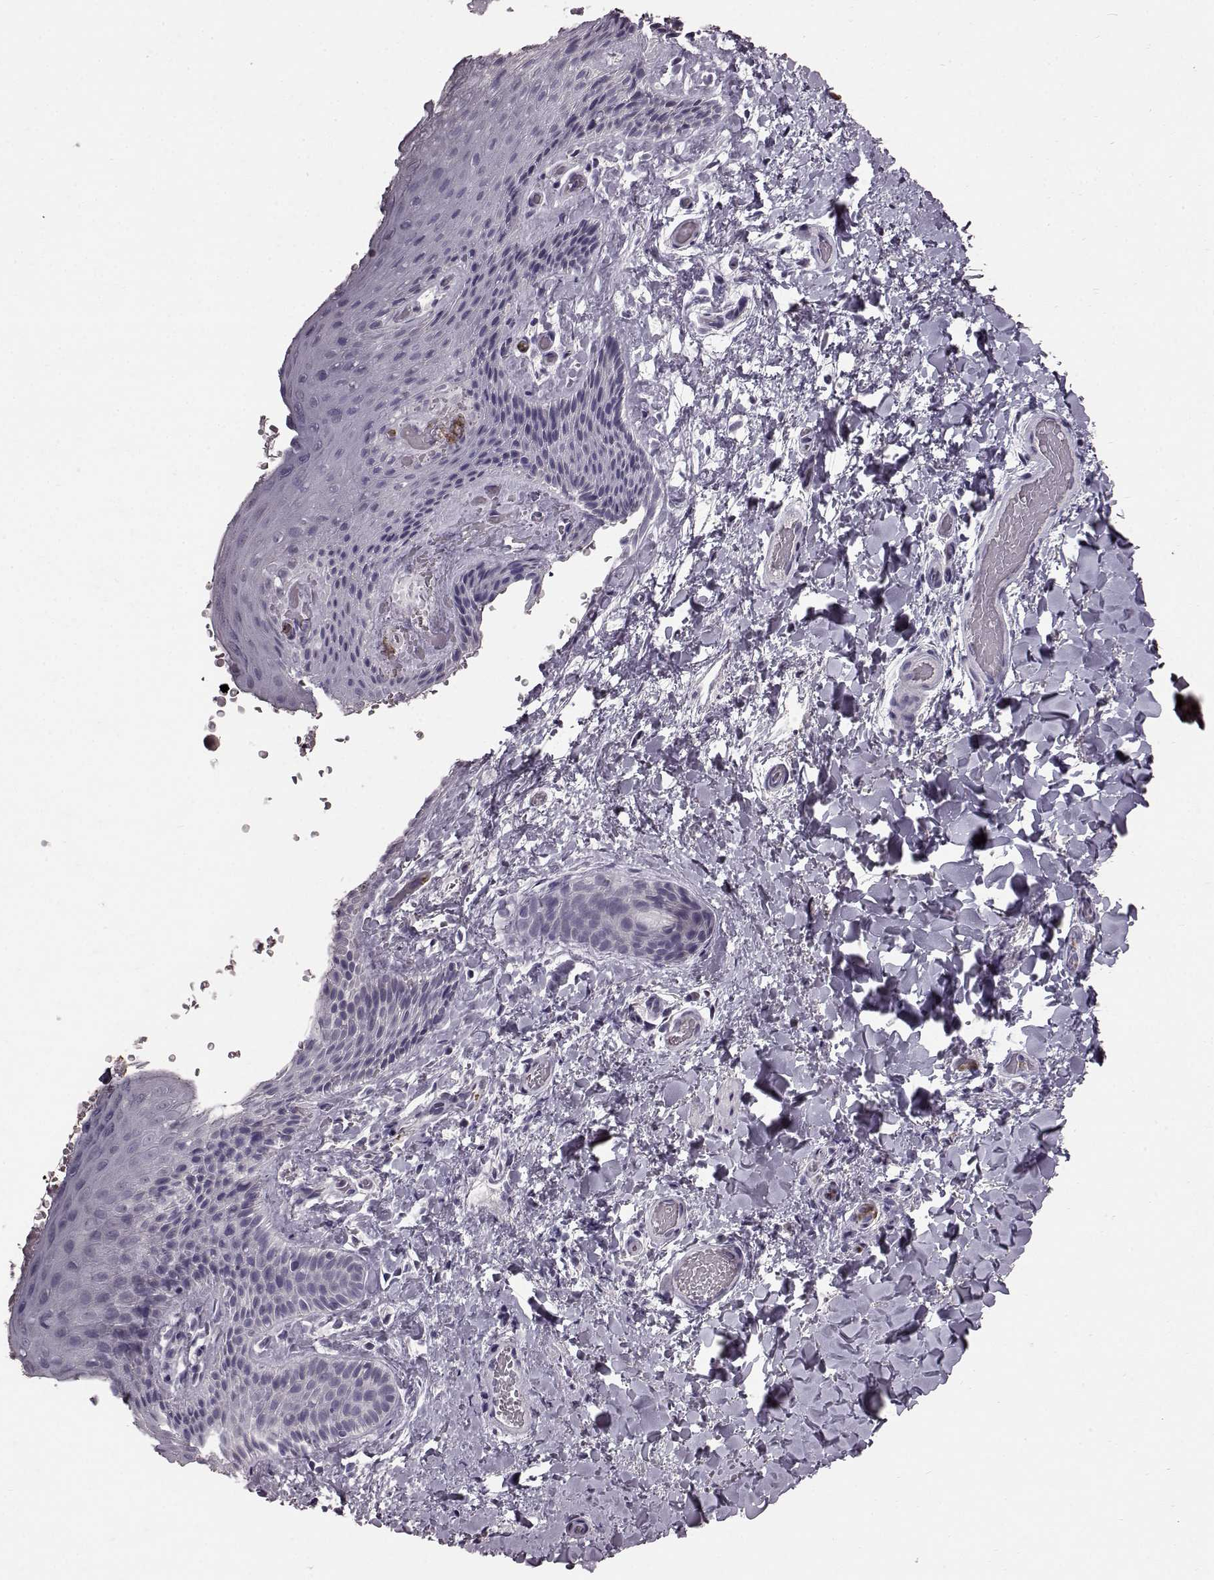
{"staining": {"intensity": "negative", "quantity": "none", "location": "none"}, "tissue": "skin", "cell_type": "Epidermal cells", "image_type": "normal", "snomed": [{"axis": "morphology", "description": "Normal tissue, NOS"}, {"axis": "topography", "description": "Anal"}], "caption": "Skin stained for a protein using immunohistochemistry displays no expression epidermal cells.", "gene": "FUT4", "patient": {"sex": "male", "age": 36}}